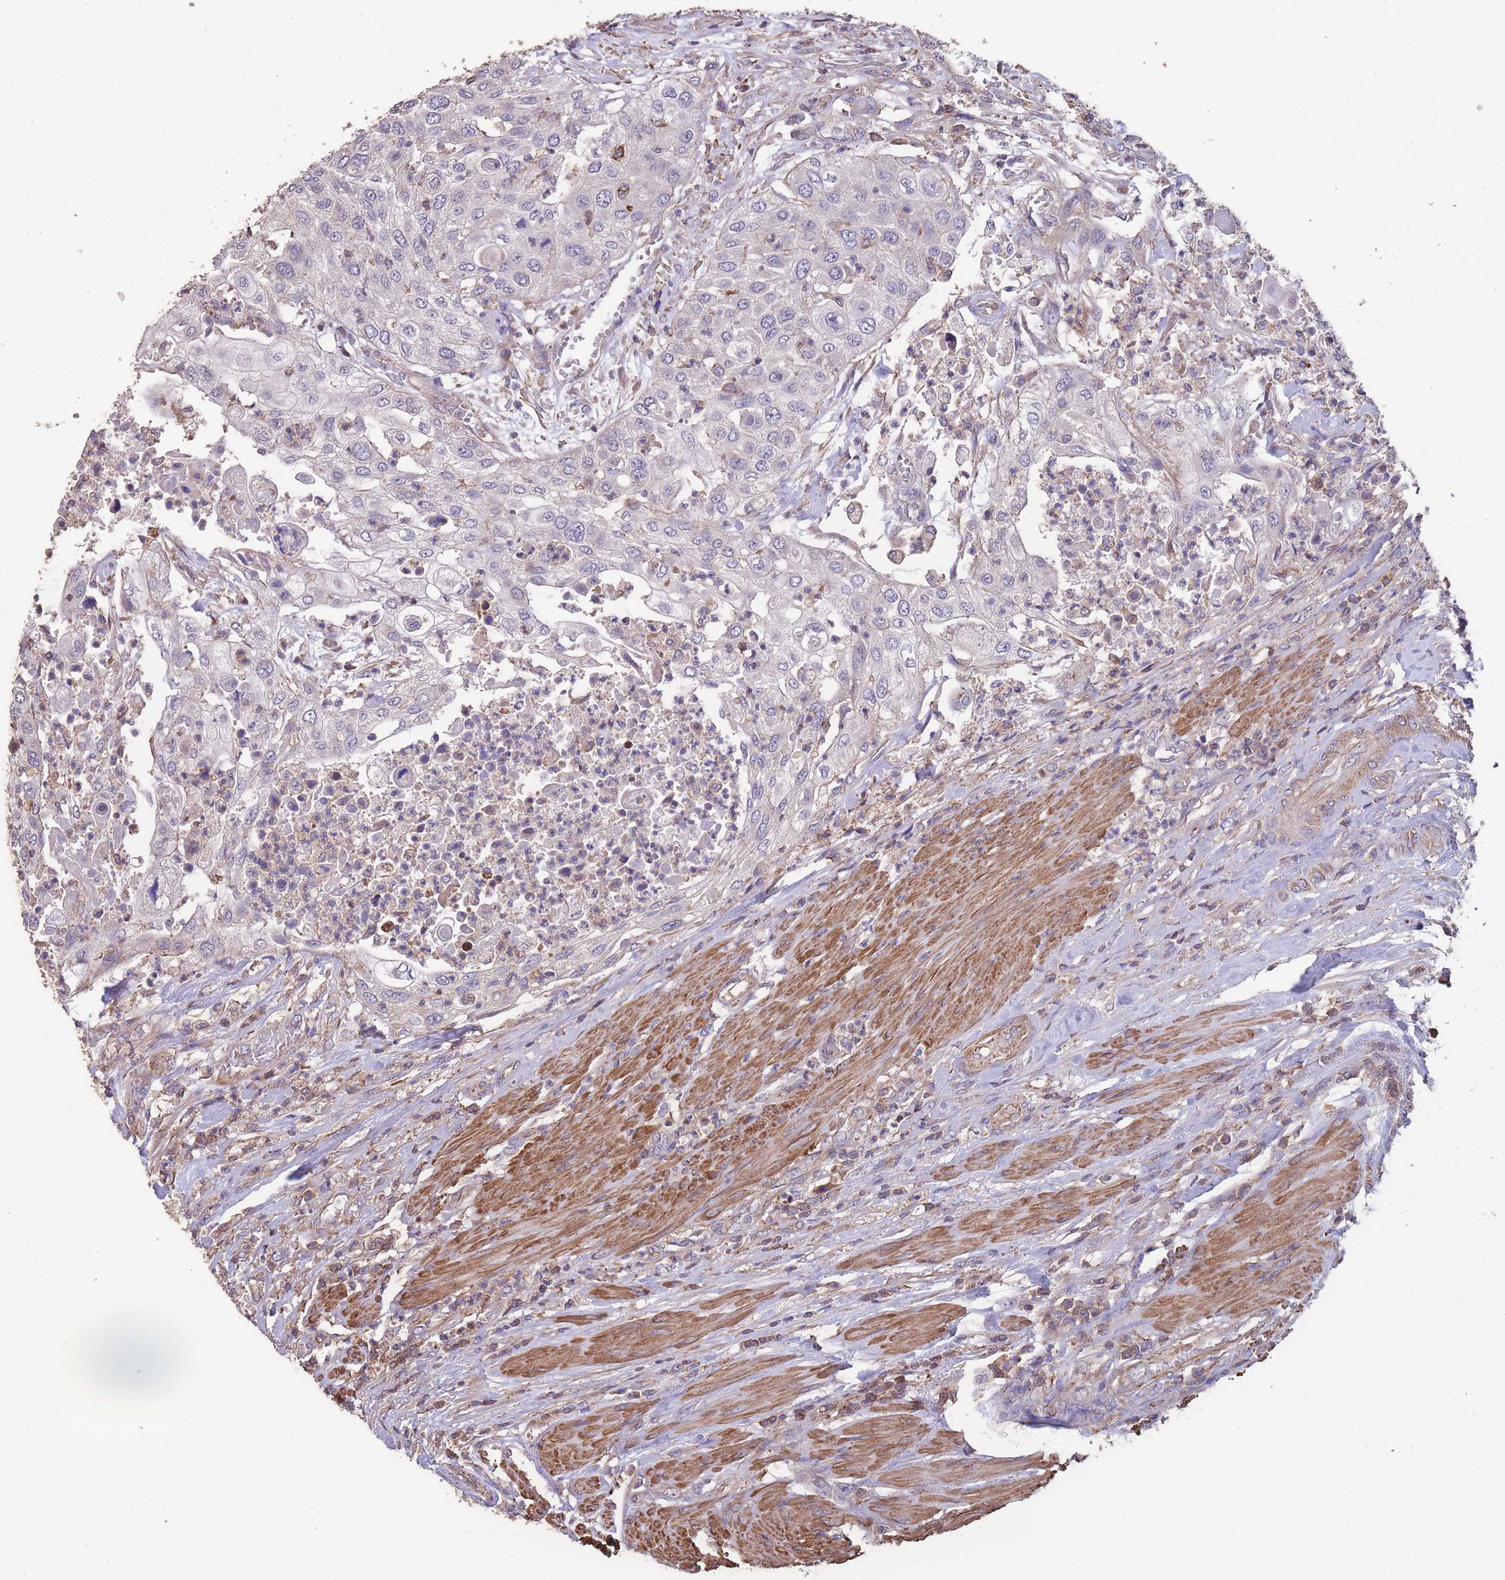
{"staining": {"intensity": "negative", "quantity": "none", "location": "none"}, "tissue": "urothelial cancer", "cell_type": "Tumor cells", "image_type": "cancer", "snomed": [{"axis": "morphology", "description": "Urothelial carcinoma, High grade"}, {"axis": "topography", "description": "Urinary bladder"}], "caption": "This photomicrograph is of urothelial cancer stained with immunohistochemistry to label a protein in brown with the nuclei are counter-stained blue. There is no staining in tumor cells.", "gene": "NUDT21", "patient": {"sex": "female", "age": 79}}